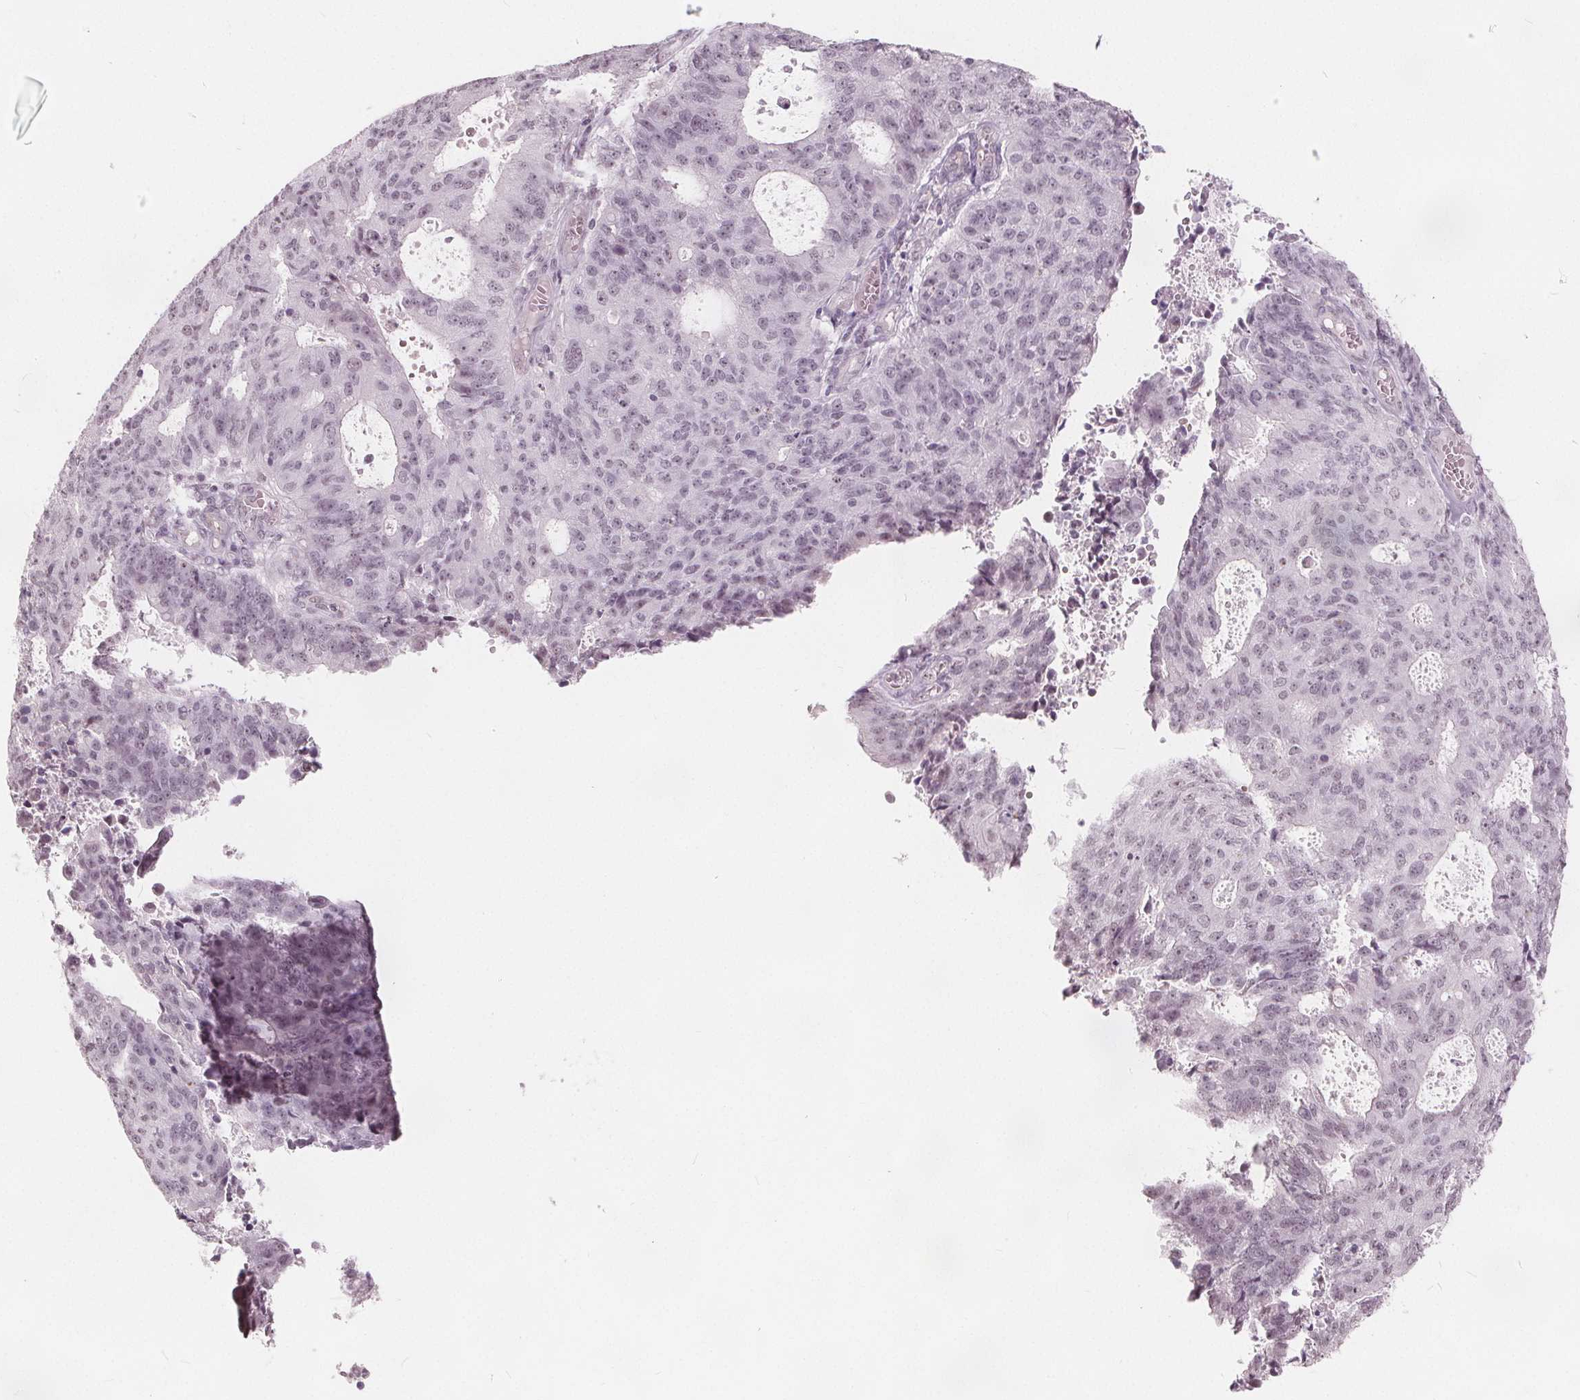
{"staining": {"intensity": "weak", "quantity": "<25%", "location": "nuclear"}, "tissue": "endometrial cancer", "cell_type": "Tumor cells", "image_type": "cancer", "snomed": [{"axis": "morphology", "description": "Adenocarcinoma, NOS"}, {"axis": "topography", "description": "Endometrium"}], "caption": "Tumor cells show no significant expression in endometrial cancer (adenocarcinoma).", "gene": "NUP210L", "patient": {"sex": "female", "age": 82}}